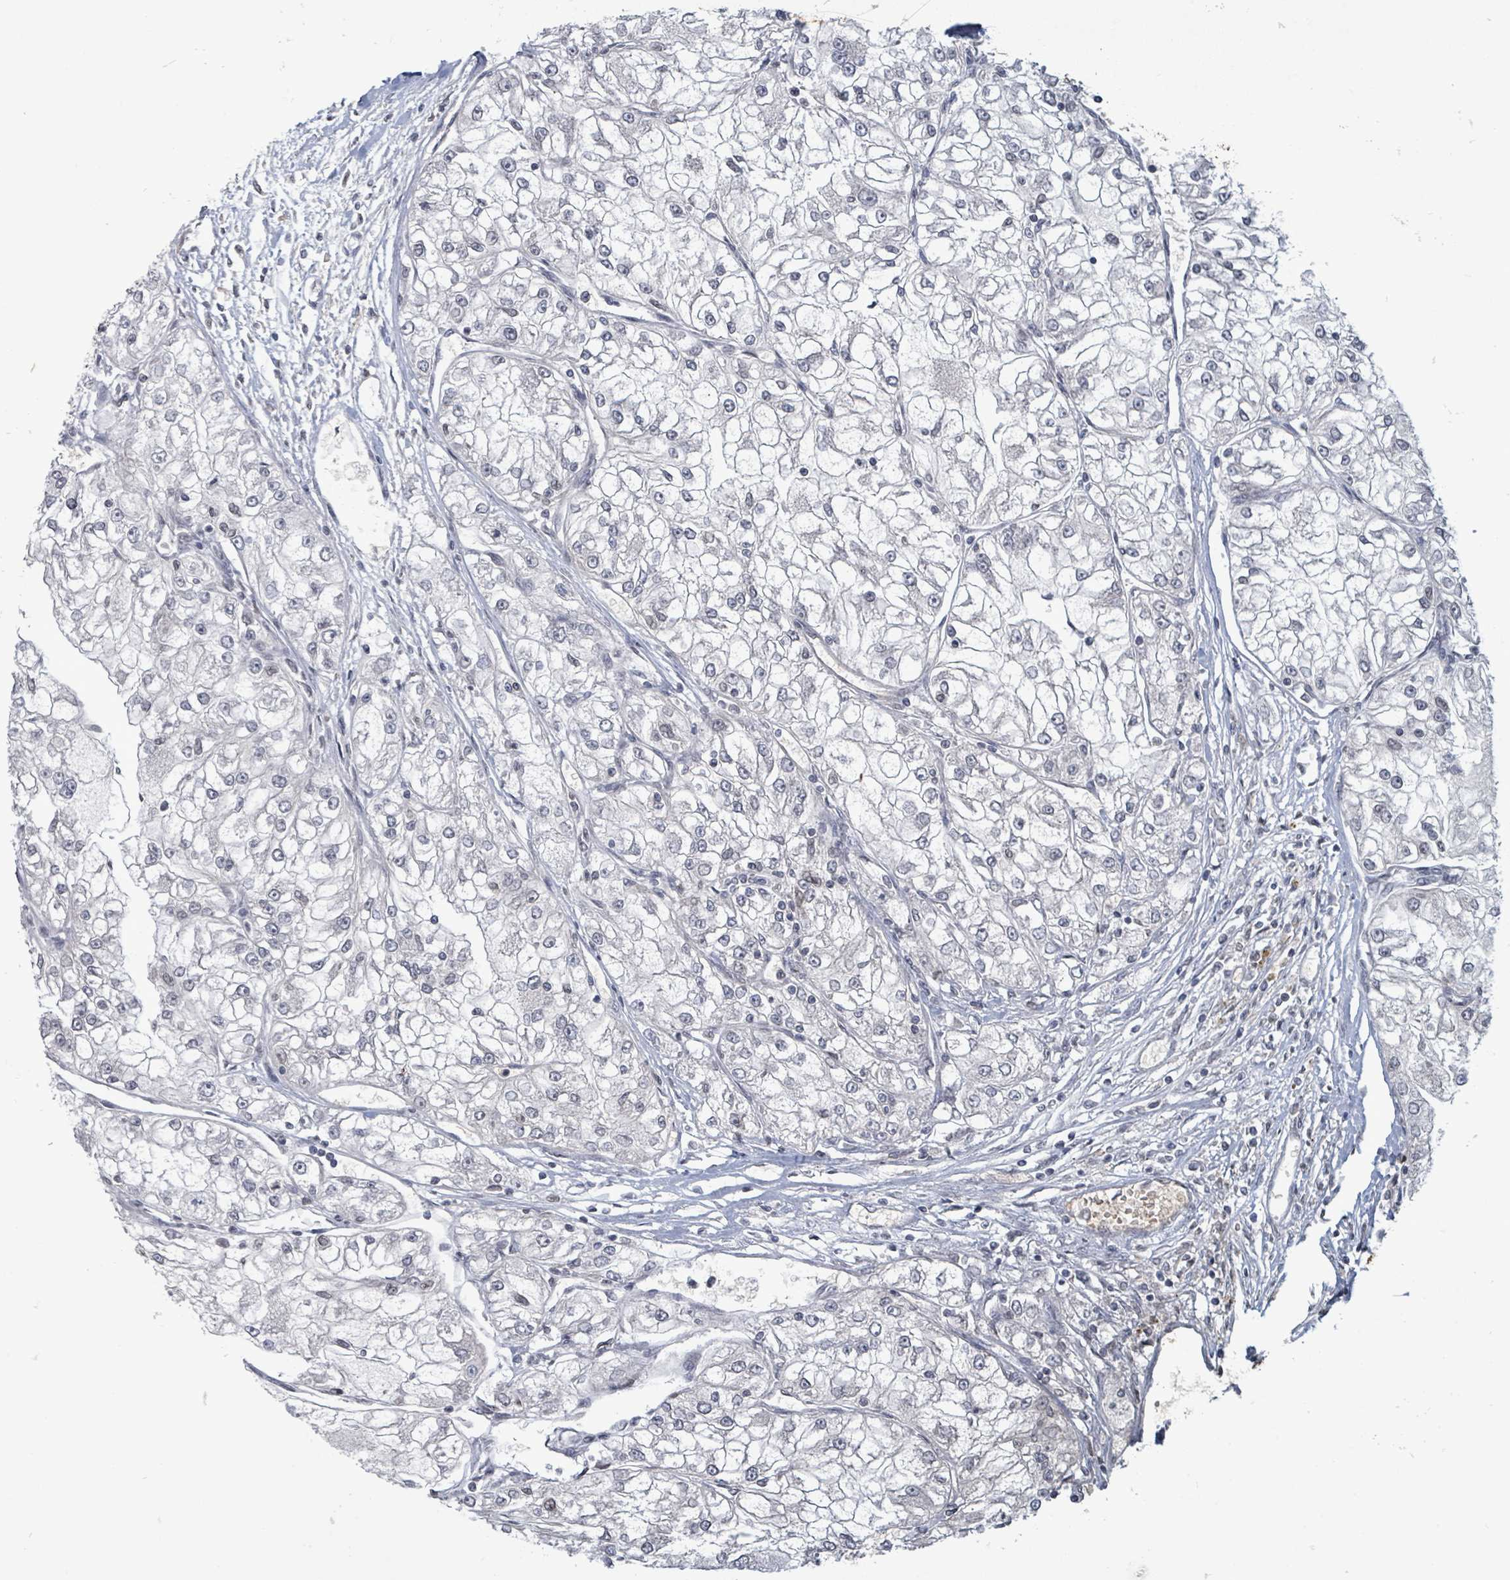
{"staining": {"intensity": "negative", "quantity": "none", "location": "none"}, "tissue": "renal cancer", "cell_type": "Tumor cells", "image_type": "cancer", "snomed": [{"axis": "morphology", "description": "Adenocarcinoma, NOS"}, {"axis": "topography", "description": "Kidney"}], "caption": "IHC image of human adenocarcinoma (renal) stained for a protein (brown), which exhibits no staining in tumor cells.", "gene": "GRM8", "patient": {"sex": "female", "age": 72}}